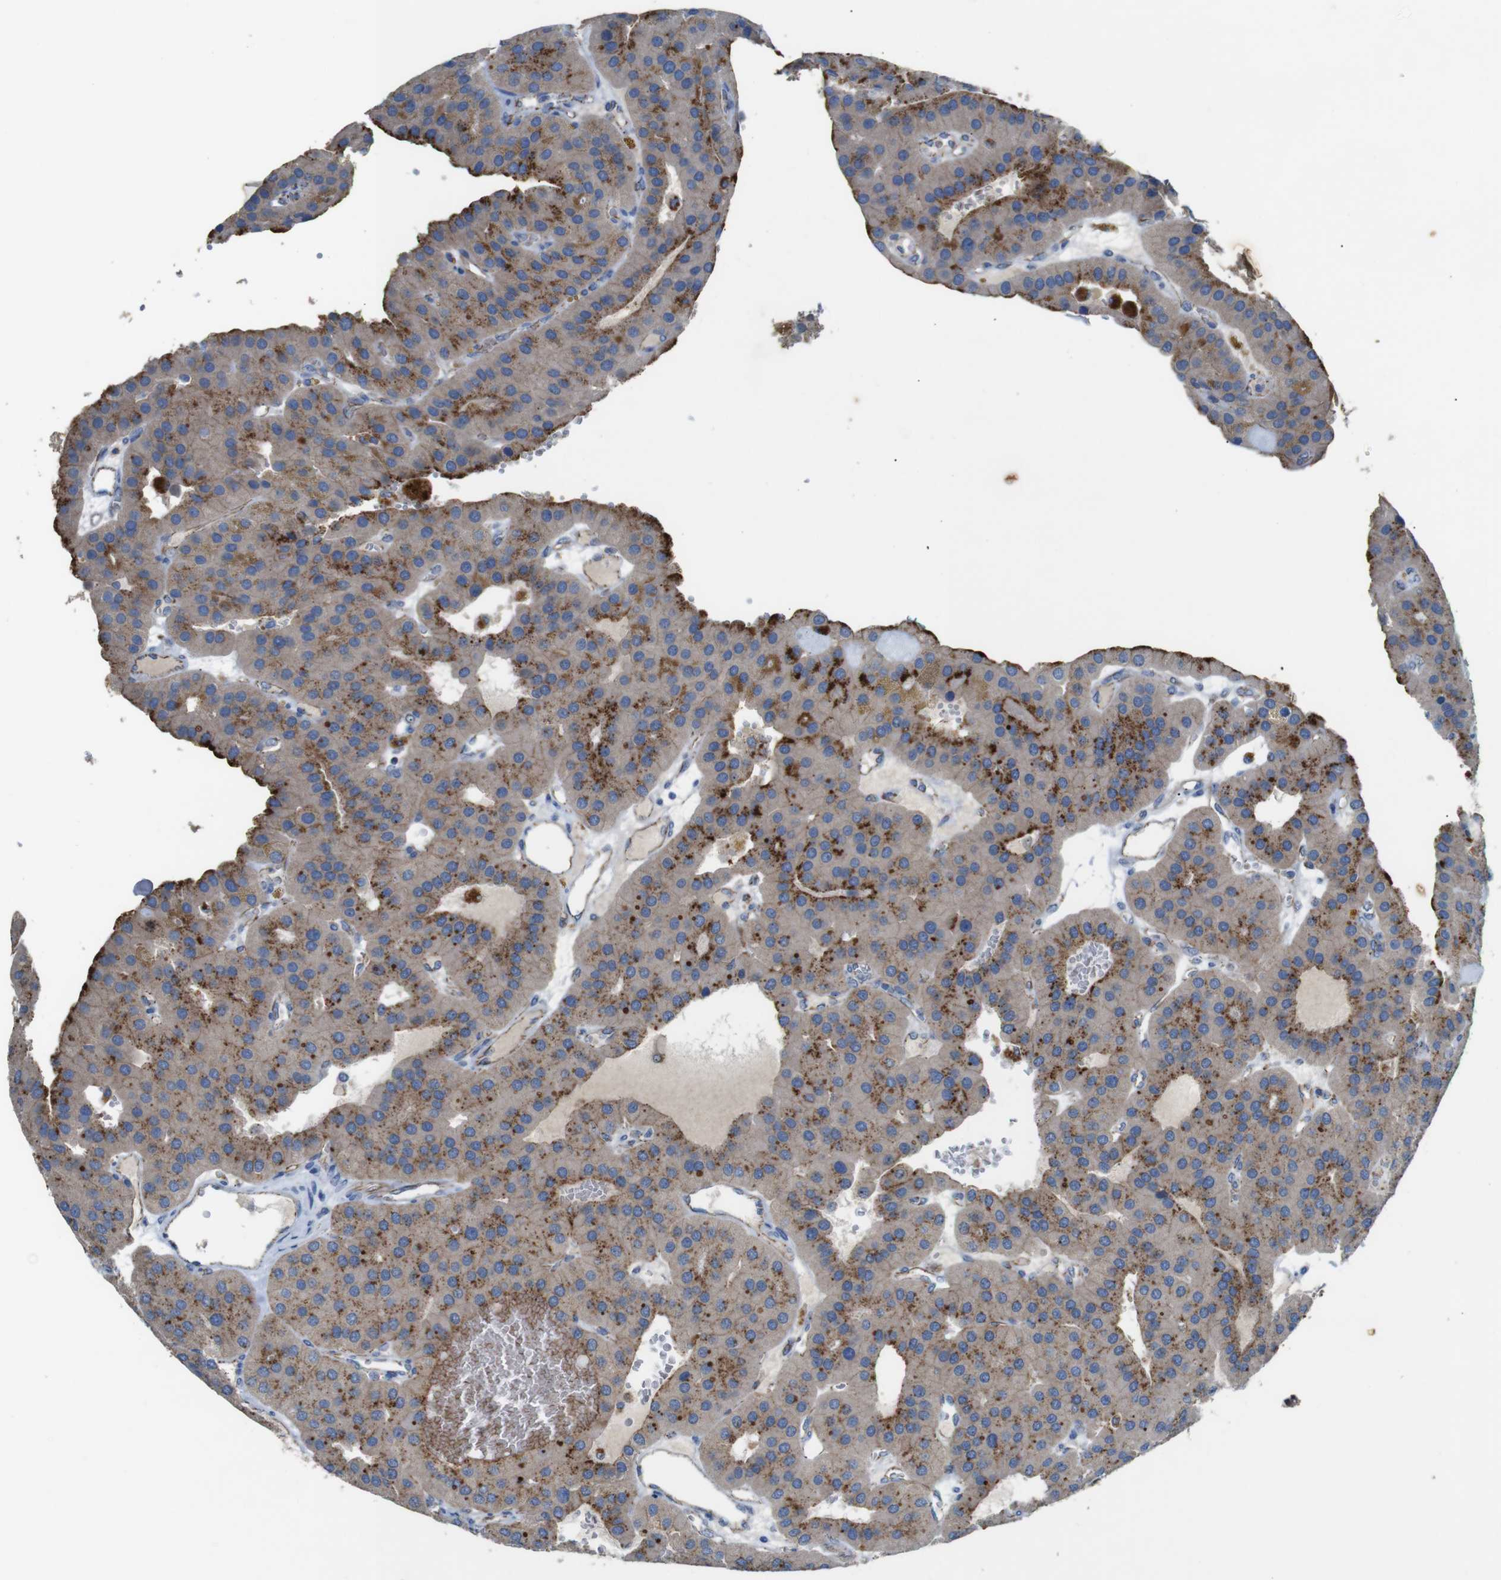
{"staining": {"intensity": "moderate", "quantity": "25%-75%", "location": "cytoplasmic/membranous"}, "tissue": "parathyroid gland", "cell_type": "Glandular cells", "image_type": "normal", "snomed": [{"axis": "morphology", "description": "Normal tissue, NOS"}, {"axis": "morphology", "description": "Adenoma, NOS"}, {"axis": "topography", "description": "Parathyroid gland"}], "caption": "About 25%-75% of glandular cells in benign parathyroid gland demonstrate moderate cytoplasmic/membranous protein expression as visualized by brown immunohistochemical staining.", "gene": "NHLRC3", "patient": {"sex": "female", "age": 86}}